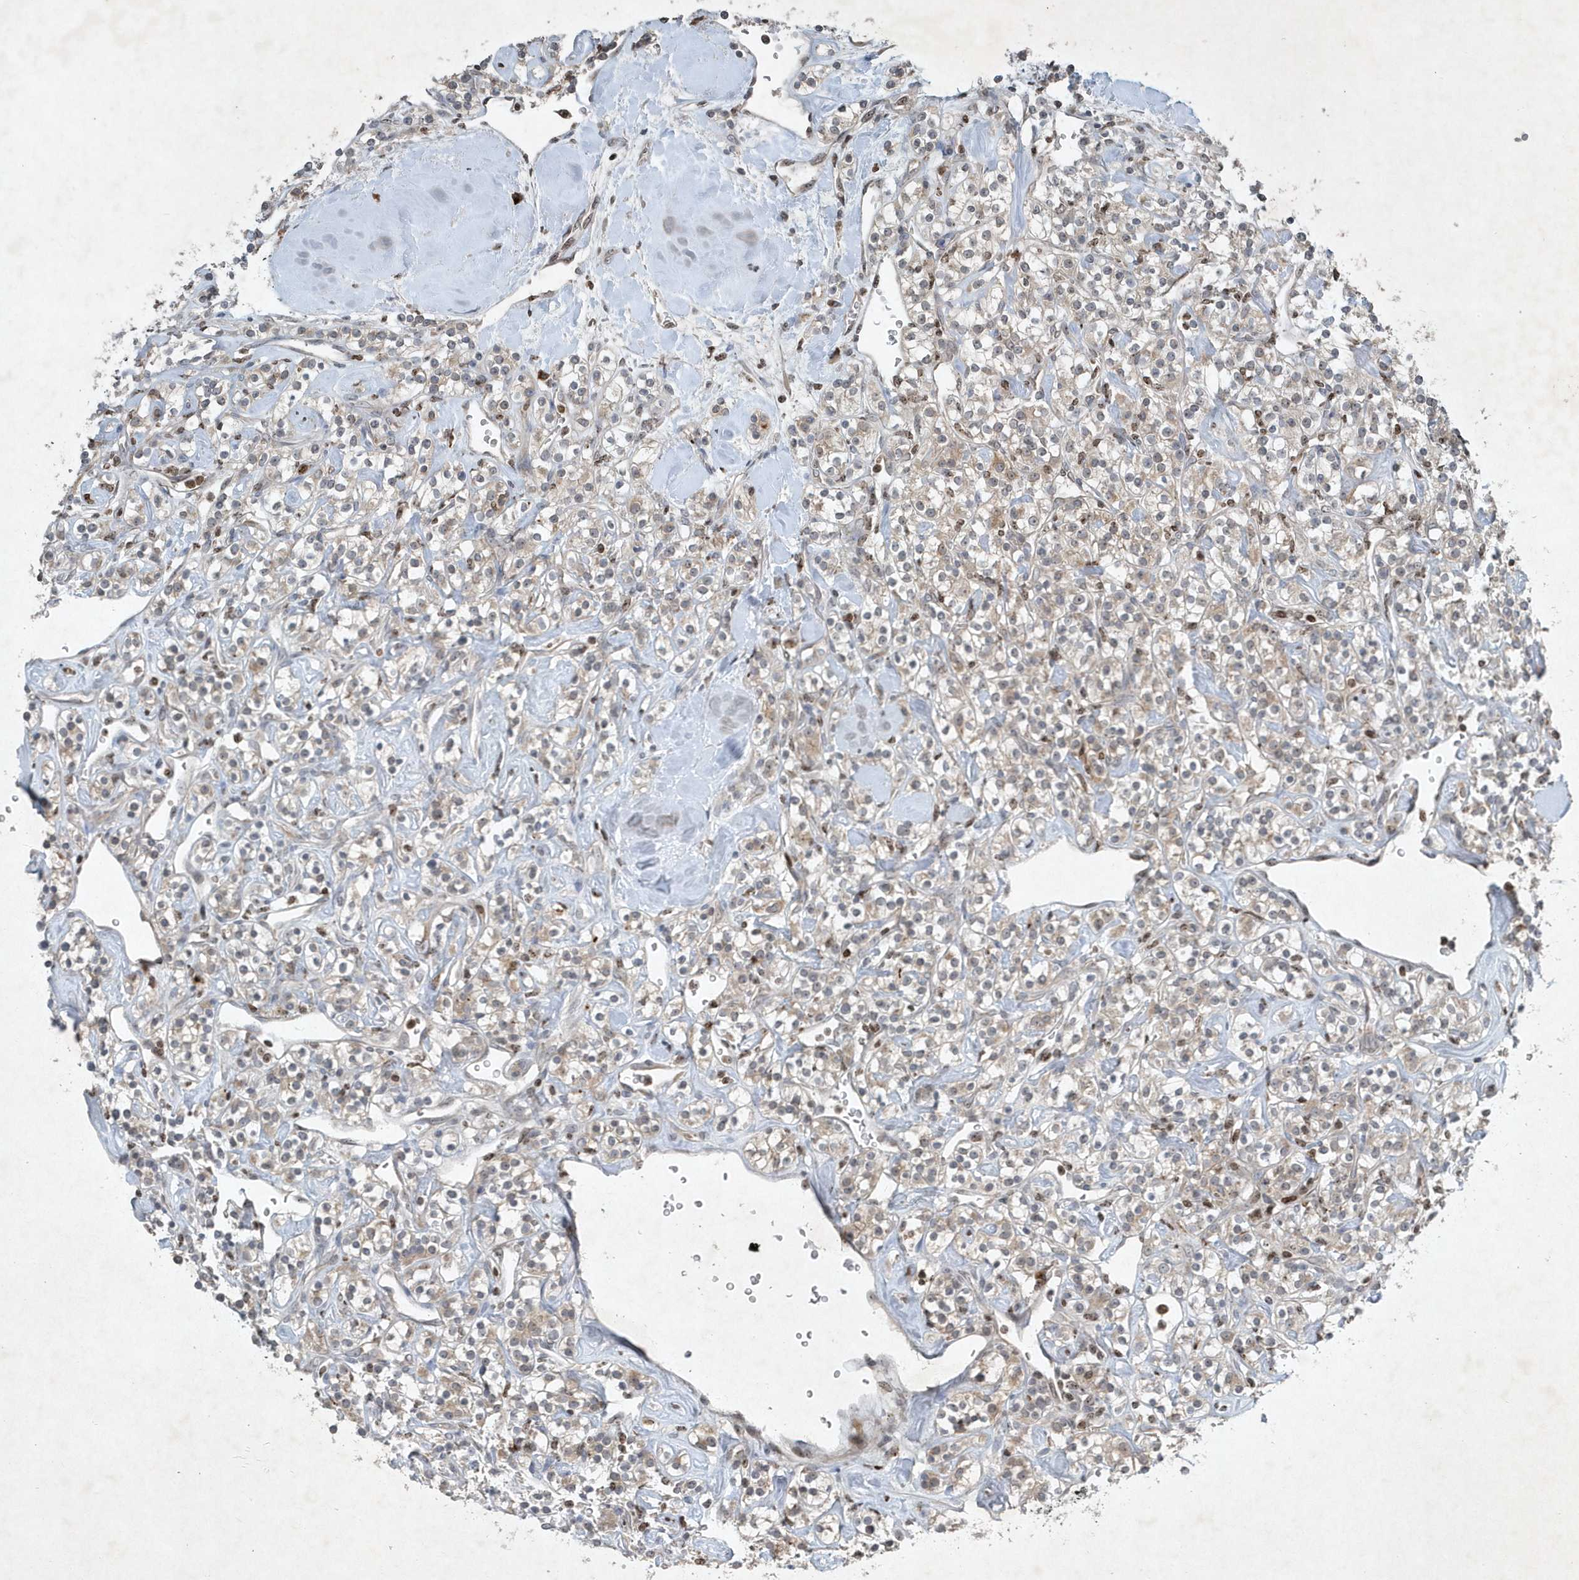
{"staining": {"intensity": "weak", "quantity": "<25%", "location": "cytoplasmic/membranous"}, "tissue": "renal cancer", "cell_type": "Tumor cells", "image_type": "cancer", "snomed": [{"axis": "morphology", "description": "Adenocarcinoma, NOS"}, {"axis": "topography", "description": "Kidney"}], "caption": "Histopathology image shows no significant protein positivity in tumor cells of renal adenocarcinoma.", "gene": "QTRT2", "patient": {"sex": "male", "age": 77}}